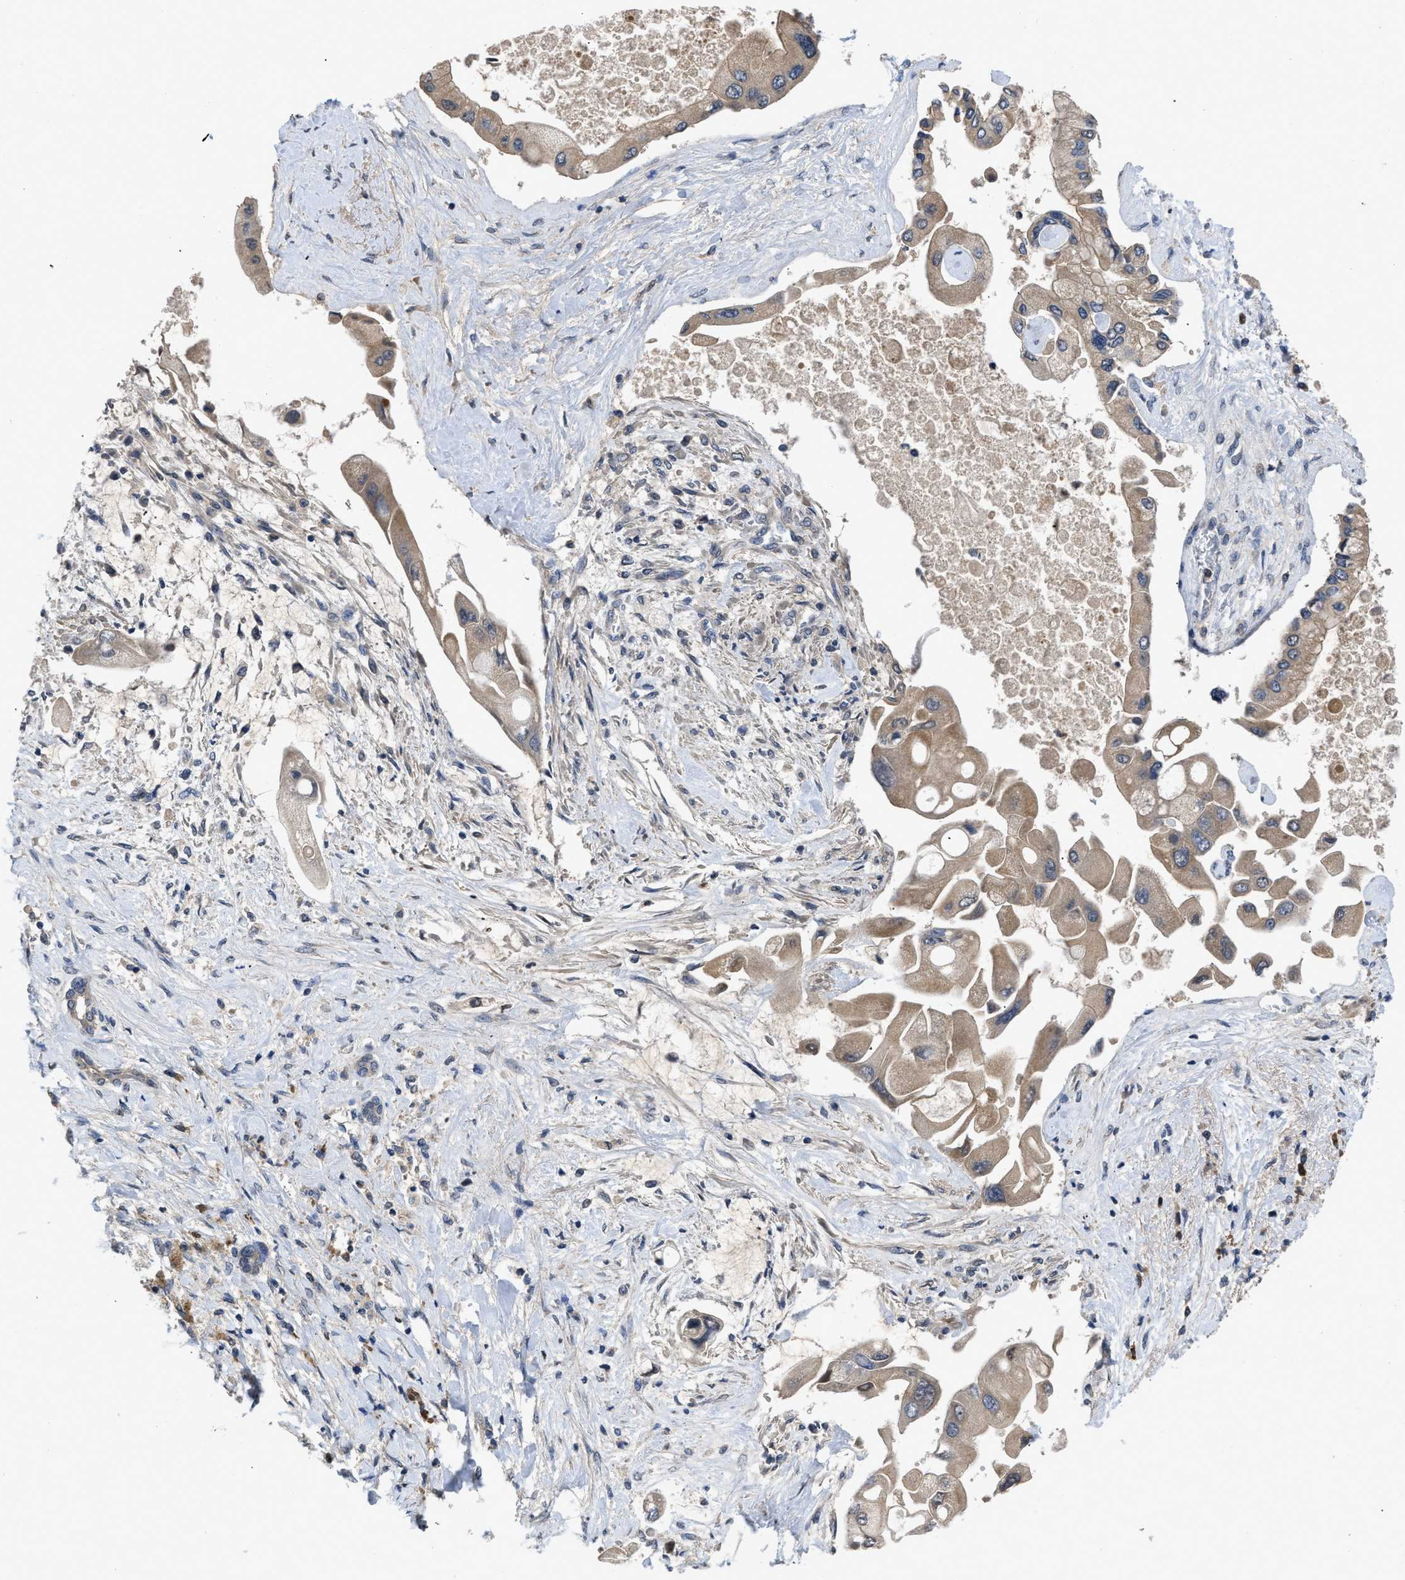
{"staining": {"intensity": "moderate", "quantity": ">75%", "location": "cytoplasmic/membranous"}, "tissue": "liver cancer", "cell_type": "Tumor cells", "image_type": "cancer", "snomed": [{"axis": "morphology", "description": "Cholangiocarcinoma"}, {"axis": "topography", "description": "Liver"}], "caption": "Immunohistochemistry micrograph of neoplastic tissue: liver cholangiocarcinoma stained using immunohistochemistry shows medium levels of moderate protein expression localized specifically in the cytoplasmic/membranous of tumor cells, appearing as a cytoplasmic/membranous brown color.", "gene": "VPS4A", "patient": {"sex": "male", "age": 50}}